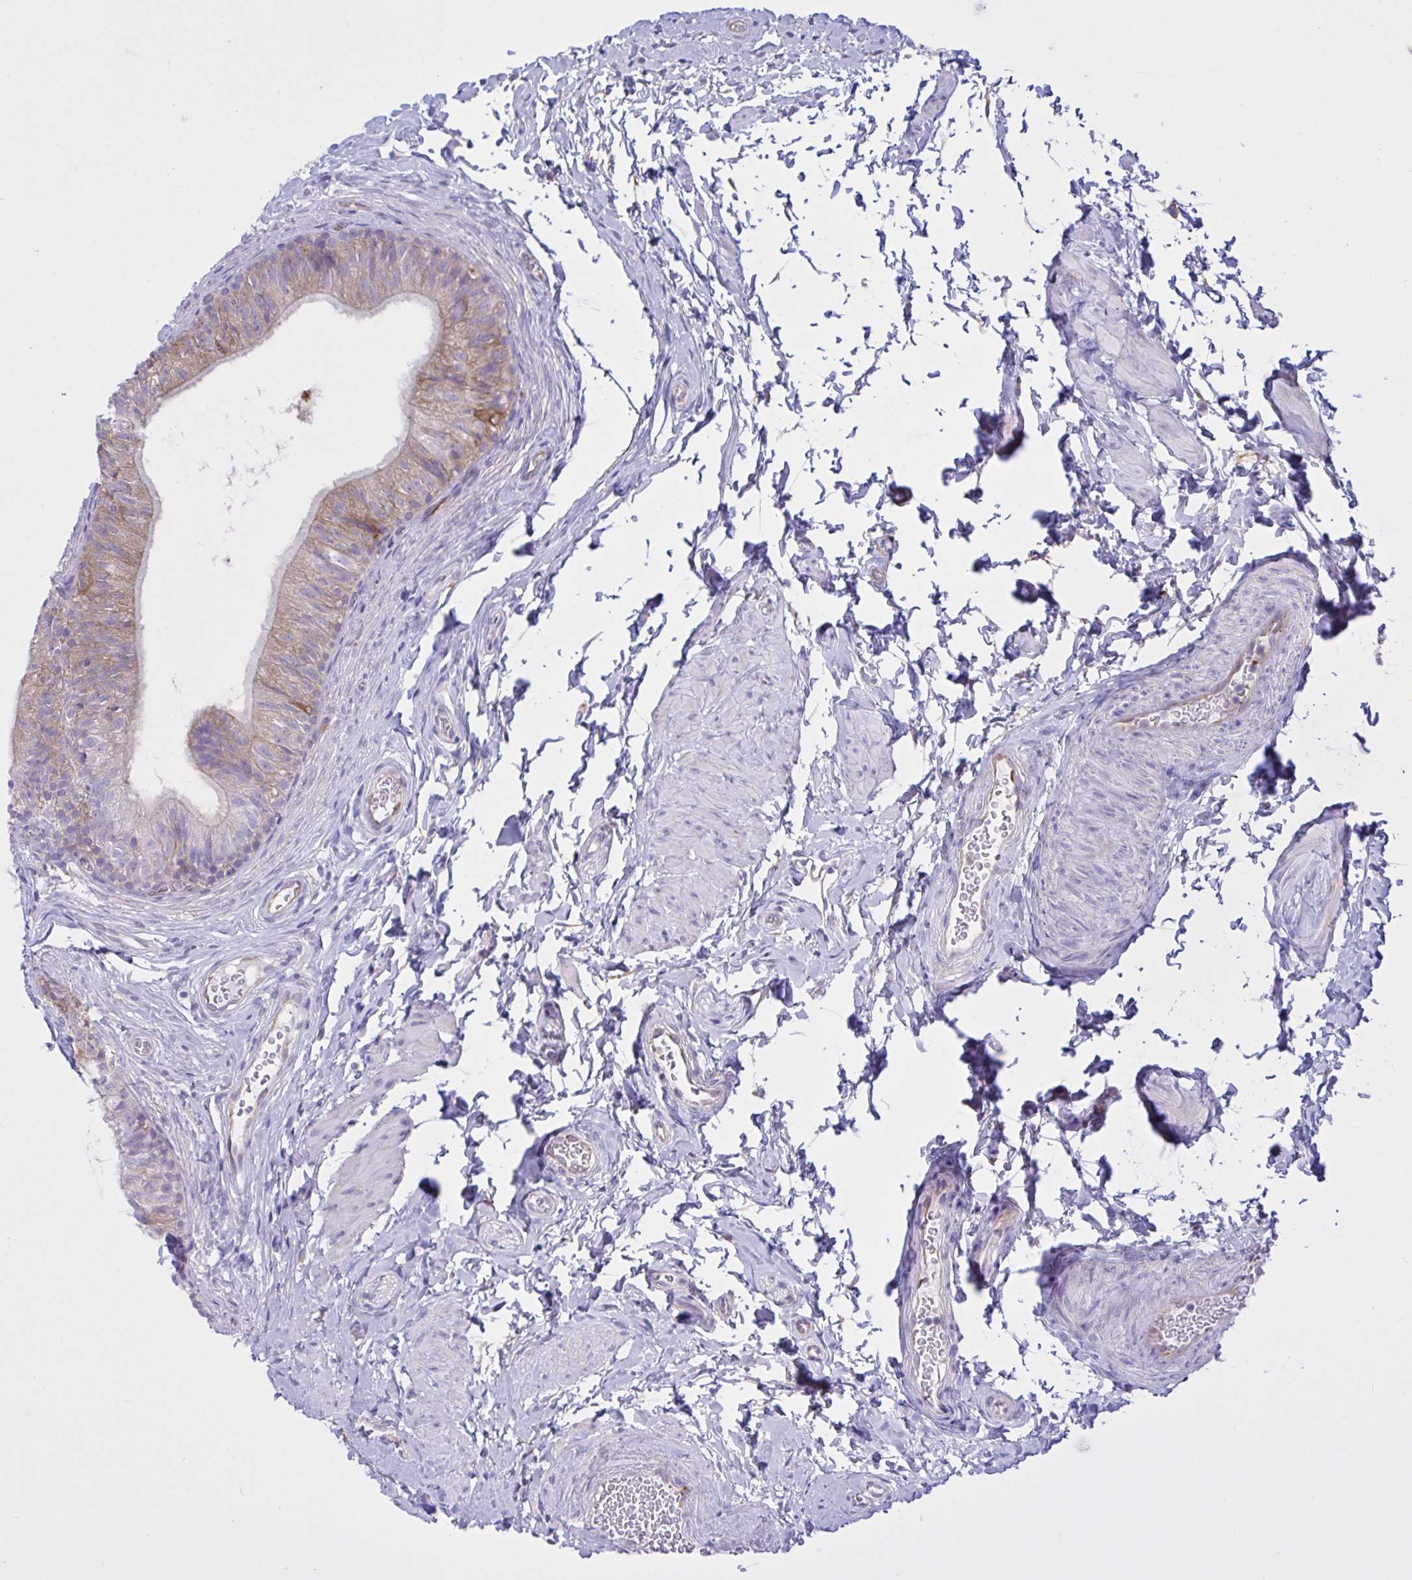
{"staining": {"intensity": "weak", "quantity": "25%-75%", "location": "cytoplasmic/membranous"}, "tissue": "epididymis", "cell_type": "Glandular cells", "image_type": "normal", "snomed": [{"axis": "morphology", "description": "Normal tissue, NOS"}, {"axis": "topography", "description": "Epididymis, spermatic cord, NOS"}, {"axis": "topography", "description": "Epididymis"}, {"axis": "topography", "description": "Peripheral nerve tissue"}], "caption": "DAB (3,3'-diaminobenzidine) immunohistochemical staining of normal epididymis demonstrates weak cytoplasmic/membranous protein expression in approximately 25%-75% of glandular cells.", "gene": "OR51M1", "patient": {"sex": "male", "age": 29}}